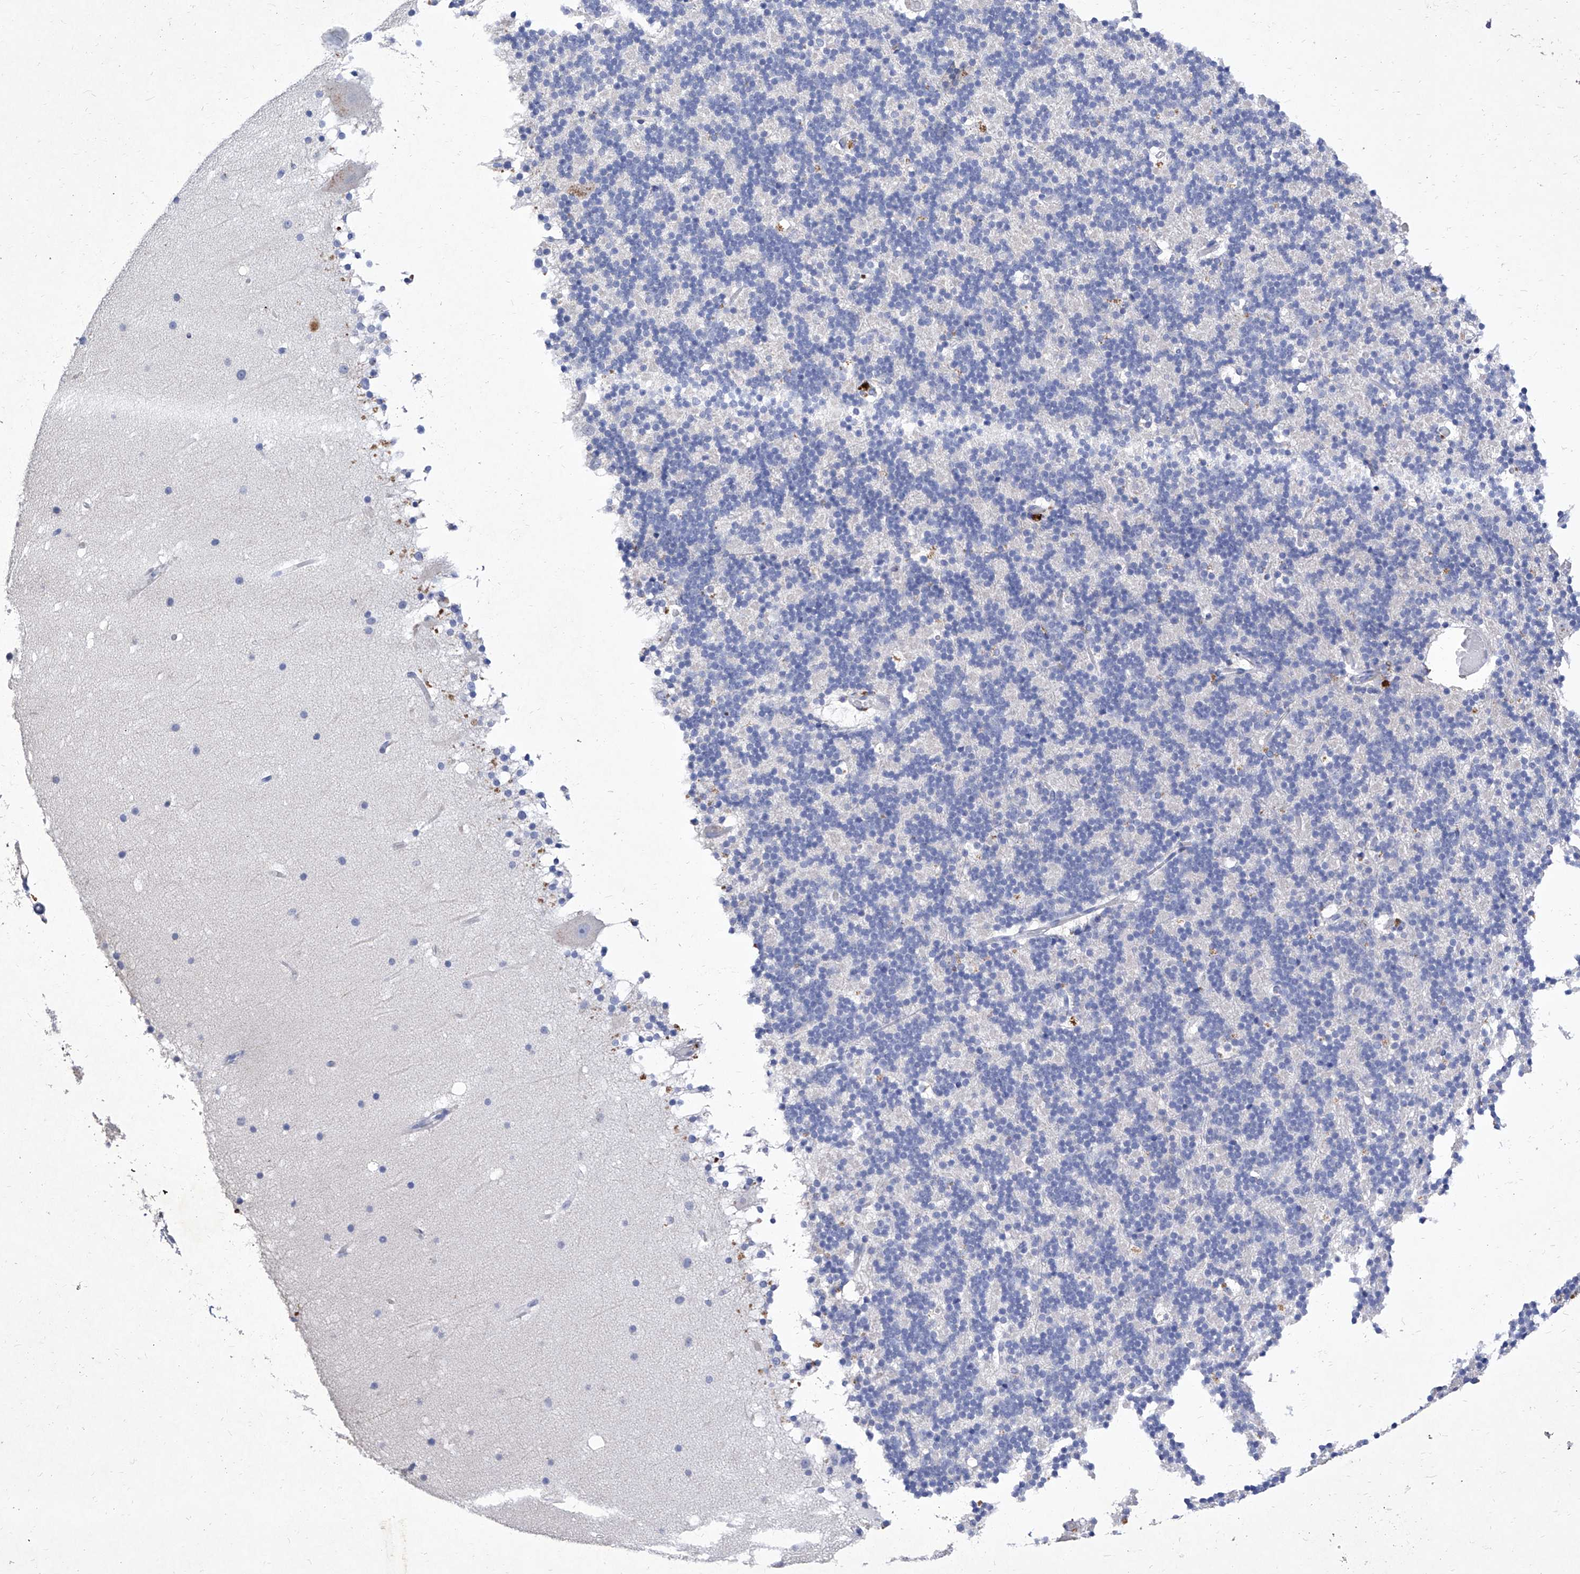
{"staining": {"intensity": "negative", "quantity": "none", "location": "none"}, "tissue": "cerebellum", "cell_type": "Cells in granular layer", "image_type": "normal", "snomed": [{"axis": "morphology", "description": "Normal tissue, NOS"}, {"axis": "topography", "description": "Cerebellum"}], "caption": "Cerebellum was stained to show a protein in brown. There is no significant positivity in cells in granular layer.", "gene": "IFNL2", "patient": {"sex": "male", "age": 57}}